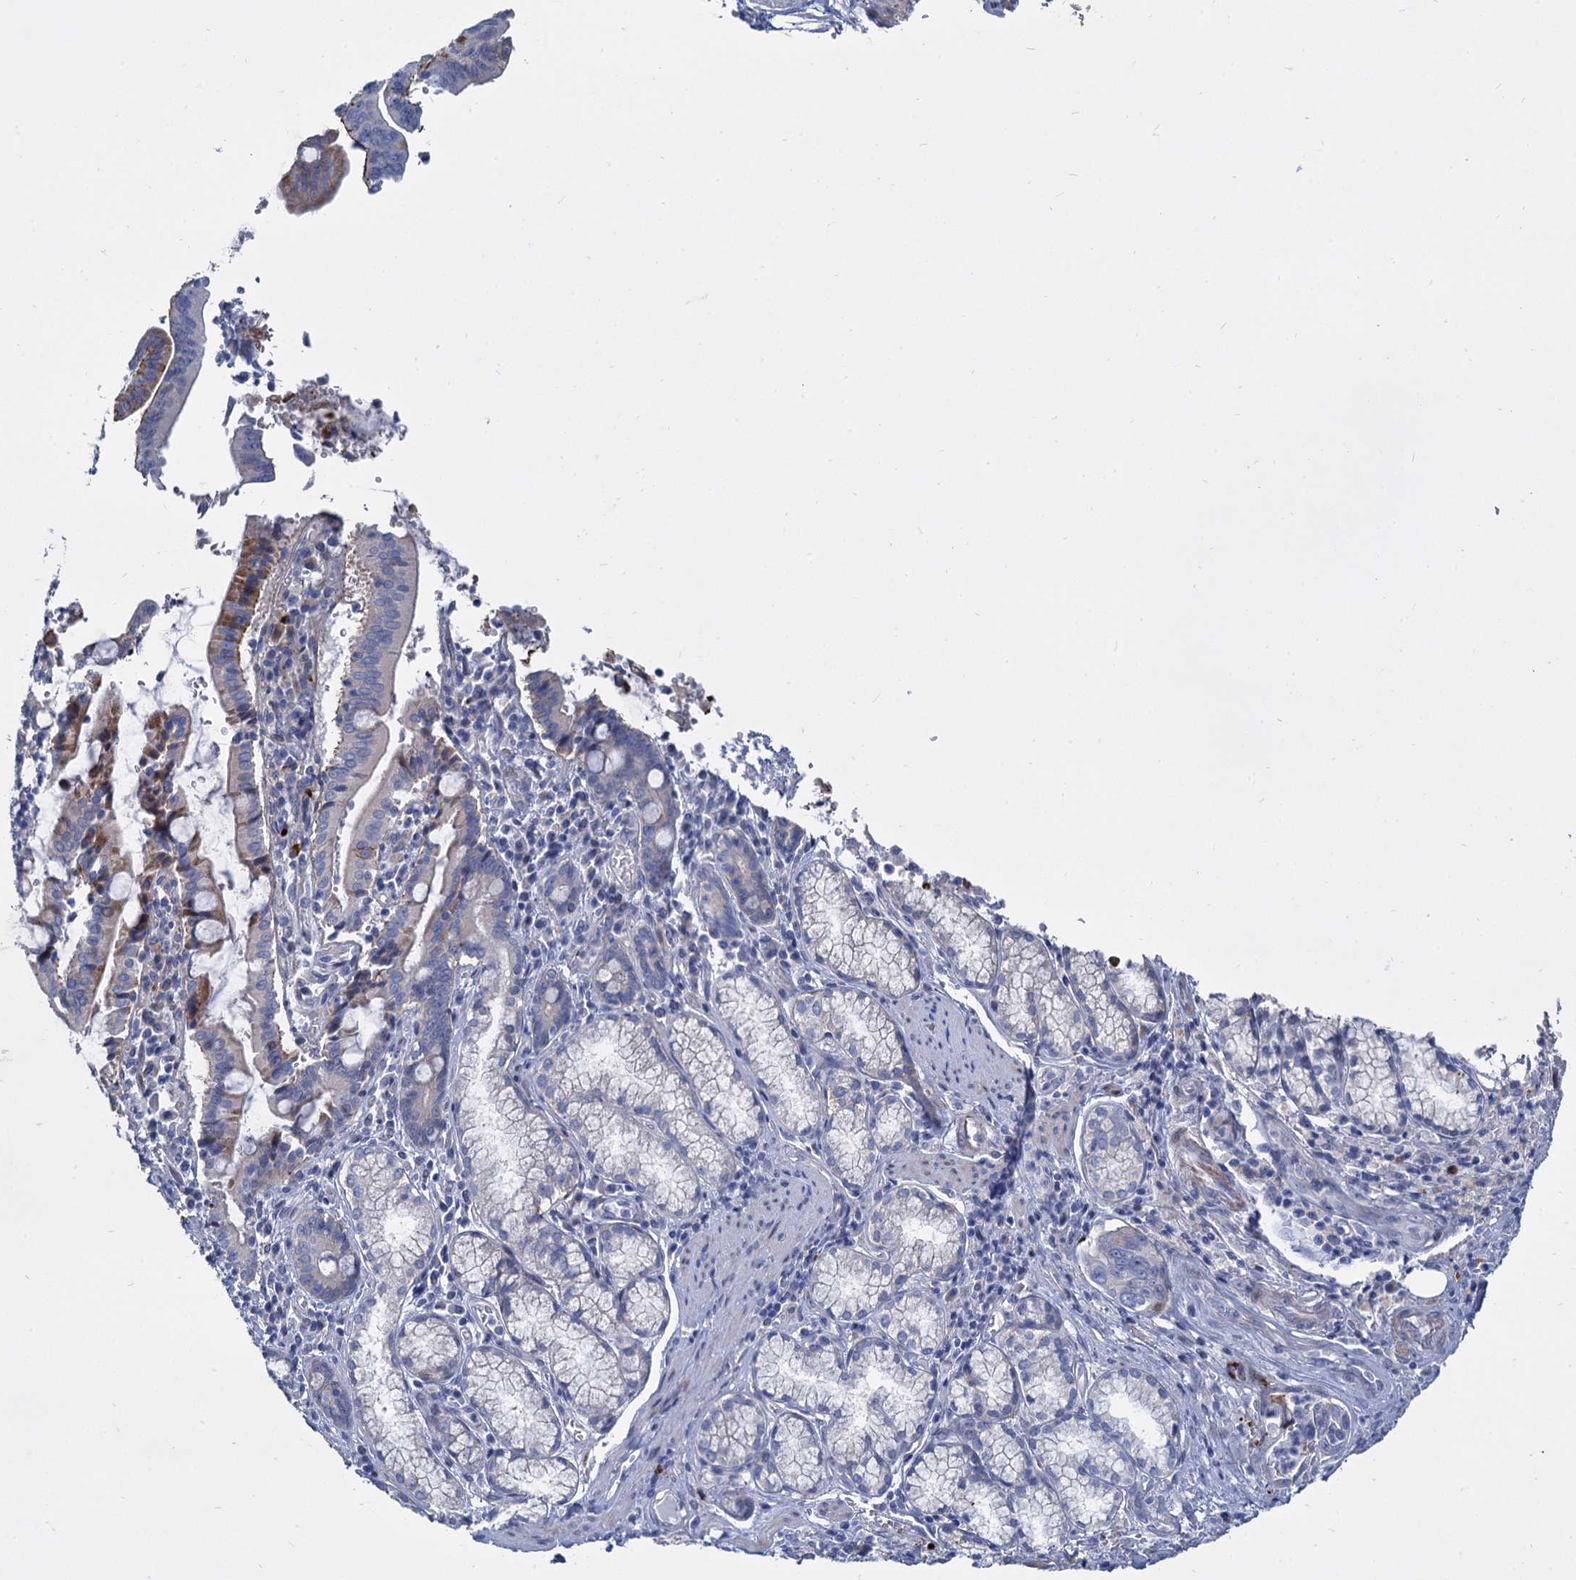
{"staining": {"intensity": "negative", "quantity": "none", "location": "none"}, "tissue": "pancreatic cancer", "cell_type": "Tumor cells", "image_type": "cancer", "snomed": [{"axis": "morphology", "description": "Adenocarcinoma, NOS"}, {"axis": "topography", "description": "Pancreas"}], "caption": "This is an immunohistochemistry histopathology image of human pancreatic adenocarcinoma. There is no positivity in tumor cells.", "gene": "TRIM77", "patient": {"sex": "male", "age": 70}}